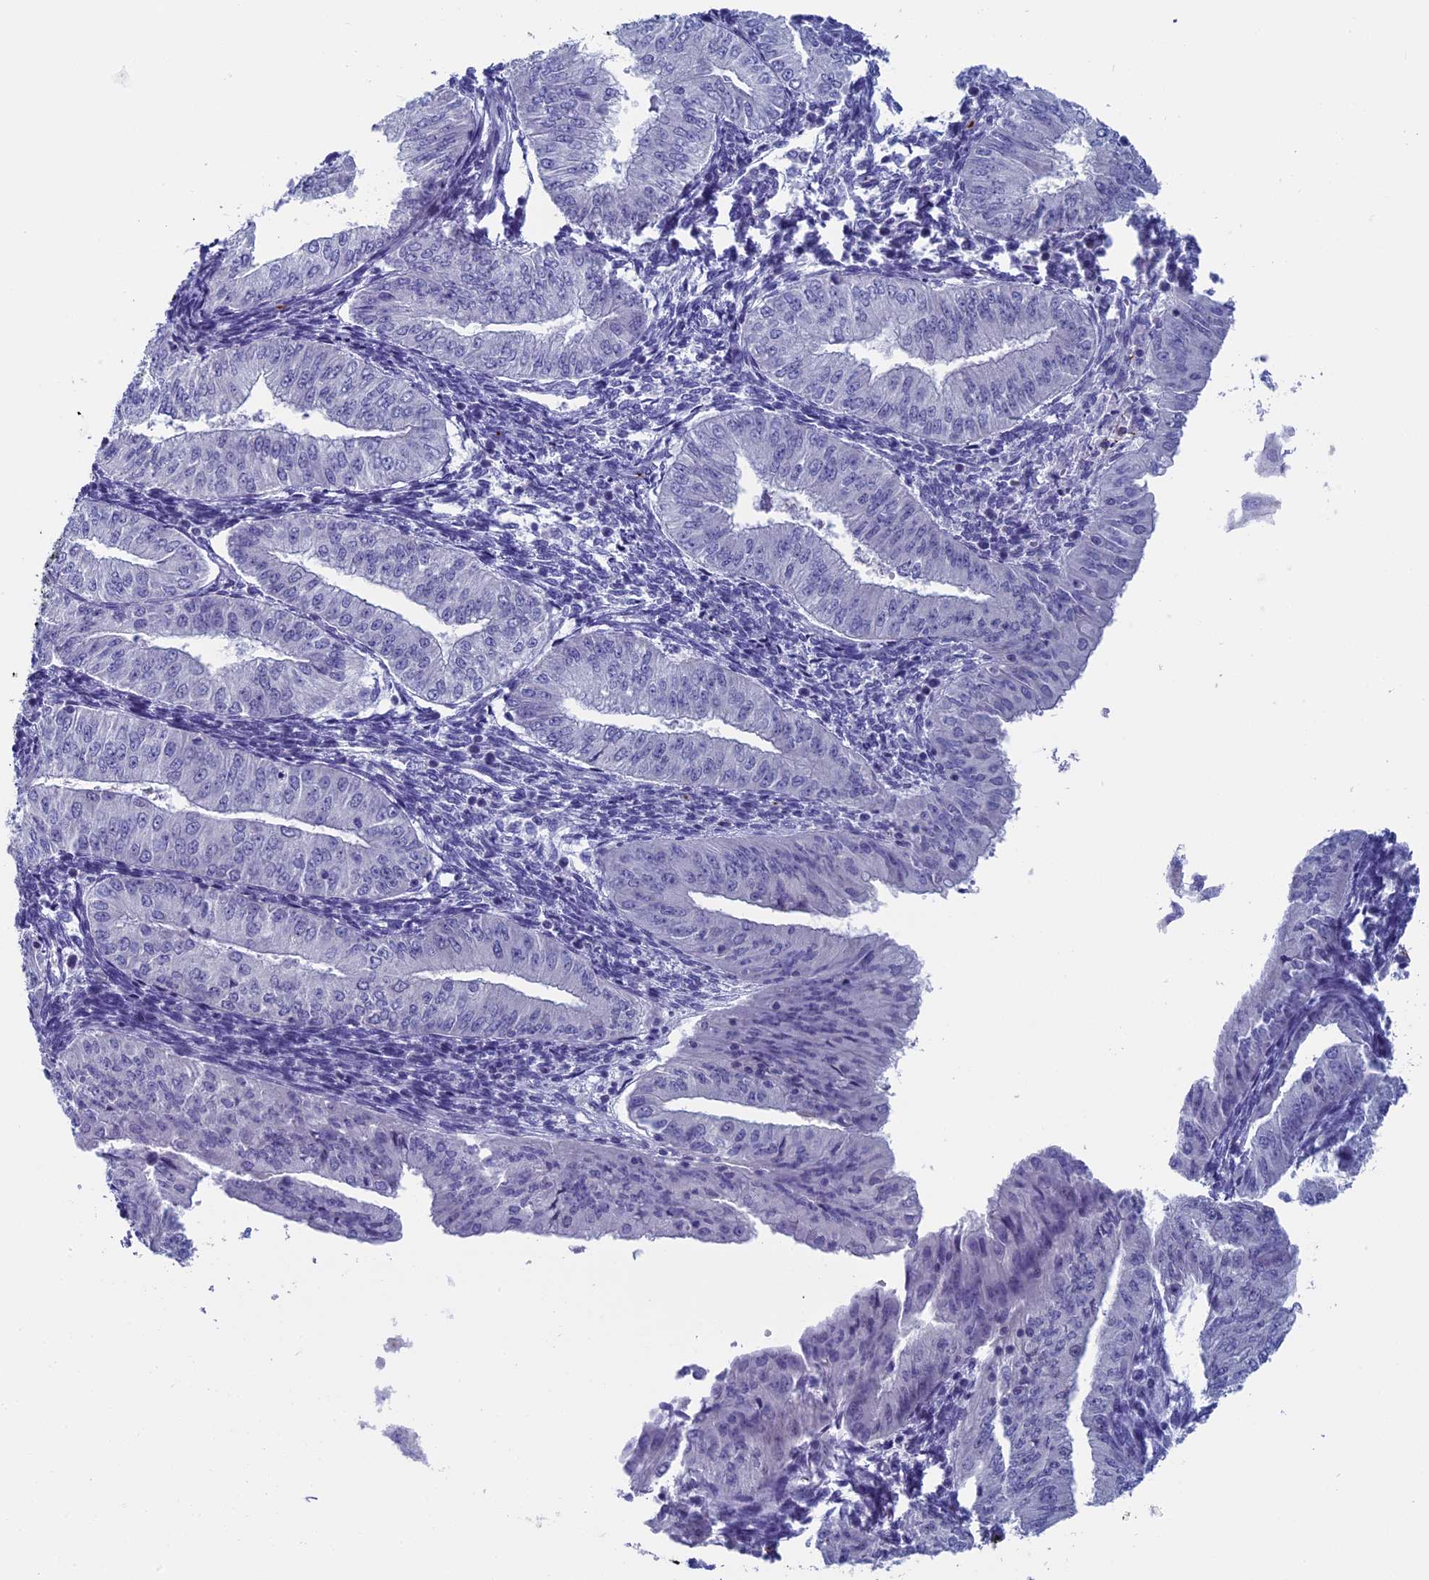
{"staining": {"intensity": "negative", "quantity": "none", "location": "none"}, "tissue": "endometrial cancer", "cell_type": "Tumor cells", "image_type": "cancer", "snomed": [{"axis": "morphology", "description": "Normal tissue, NOS"}, {"axis": "morphology", "description": "Adenocarcinoma, NOS"}, {"axis": "topography", "description": "Endometrium"}], "caption": "A micrograph of endometrial cancer (adenocarcinoma) stained for a protein shows no brown staining in tumor cells.", "gene": "AIFM2", "patient": {"sex": "female", "age": 53}}